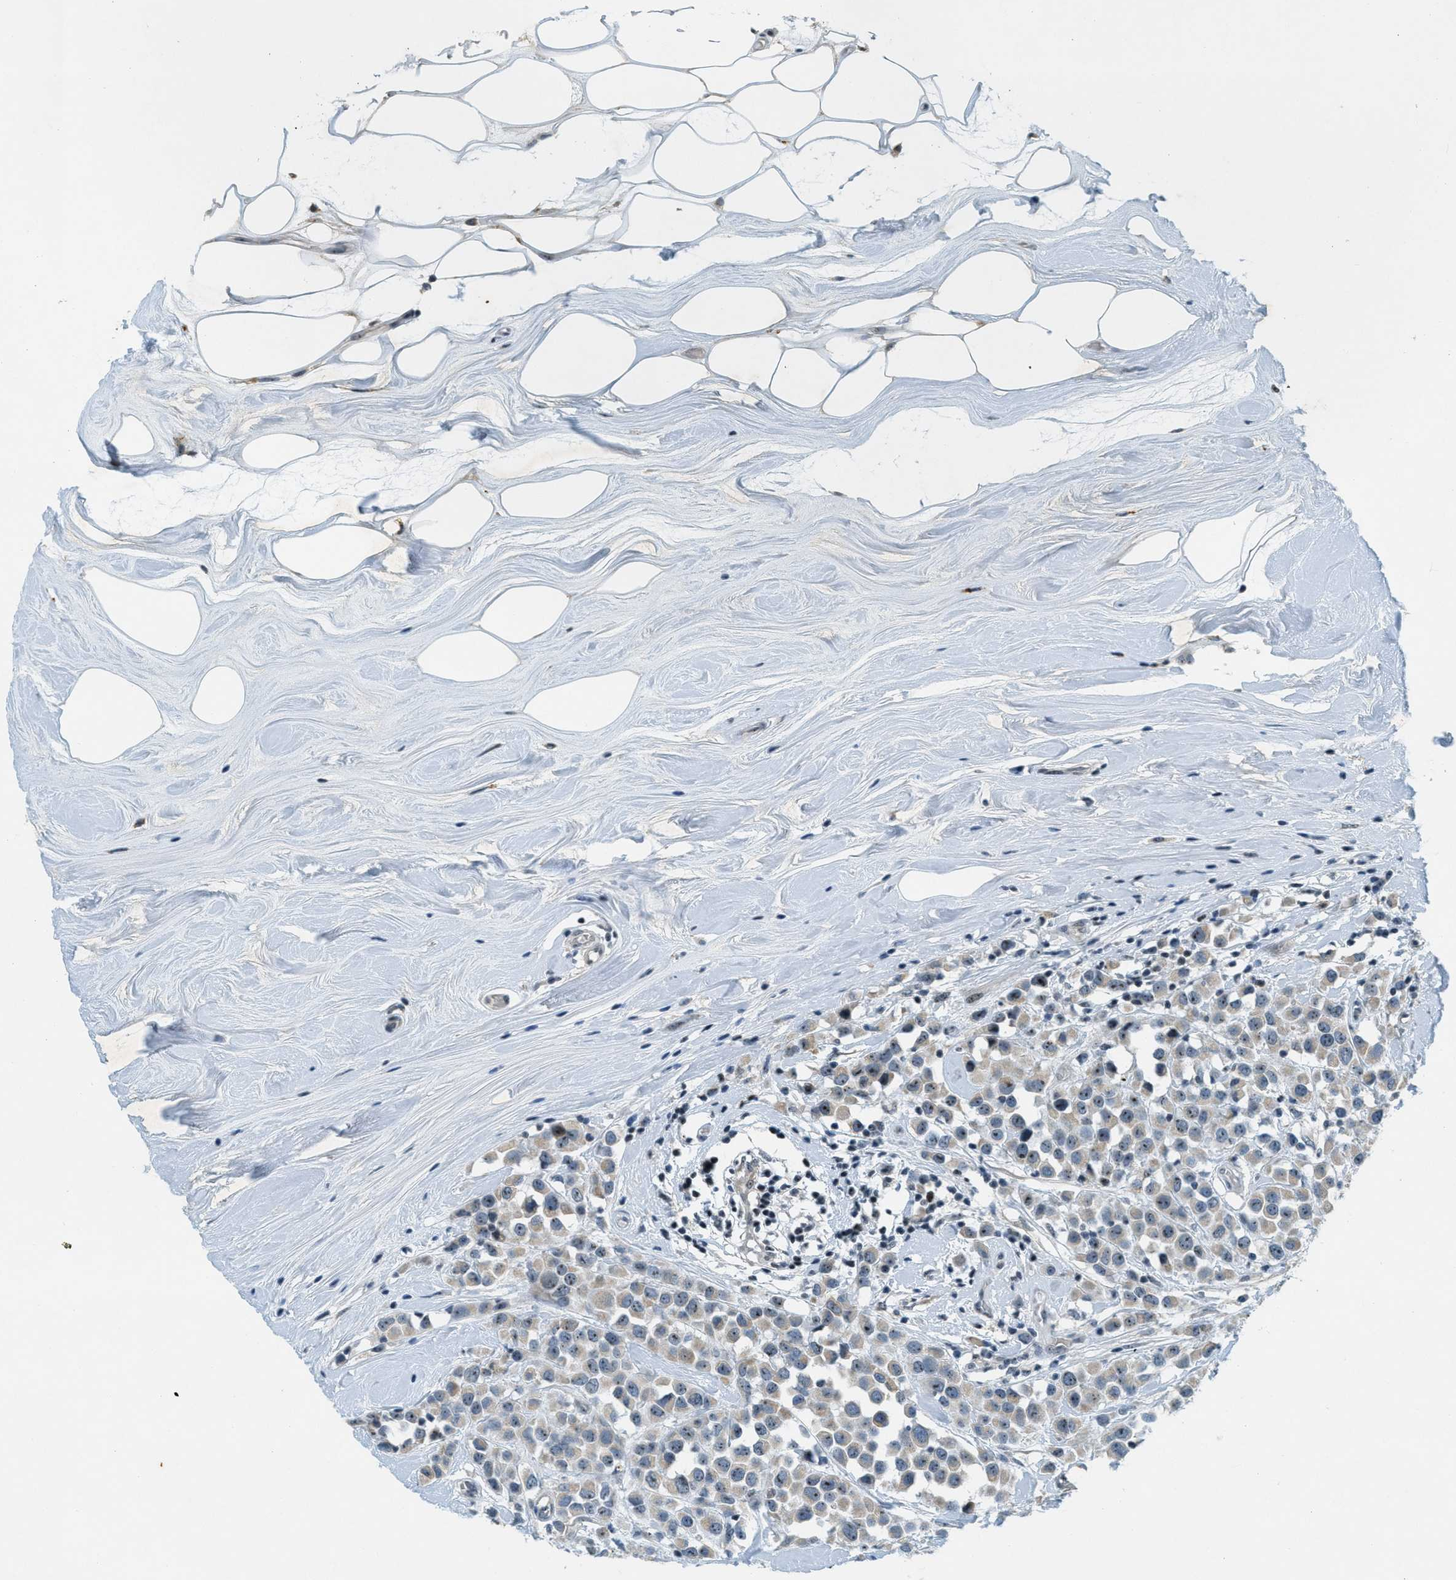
{"staining": {"intensity": "weak", "quantity": ">75%", "location": "cytoplasmic/membranous,nuclear"}, "tissue": "breast cancer", "cell_type": "Tumor cells", "image_type": "cancer", "snomed": [{"axis": "morphology", "description": "Duct carcinoma"}, {"axis": "topography", "description": "Breast"}], "caption": "Breast intraductal carcinoma was stained to show a protein in brown. There is low levels of weak cytoplasmic/membranous and nuclear staining in about >75% of tumor cells.", "gene": "DDX47", "patient": {"sex": "female", "age": 61}}